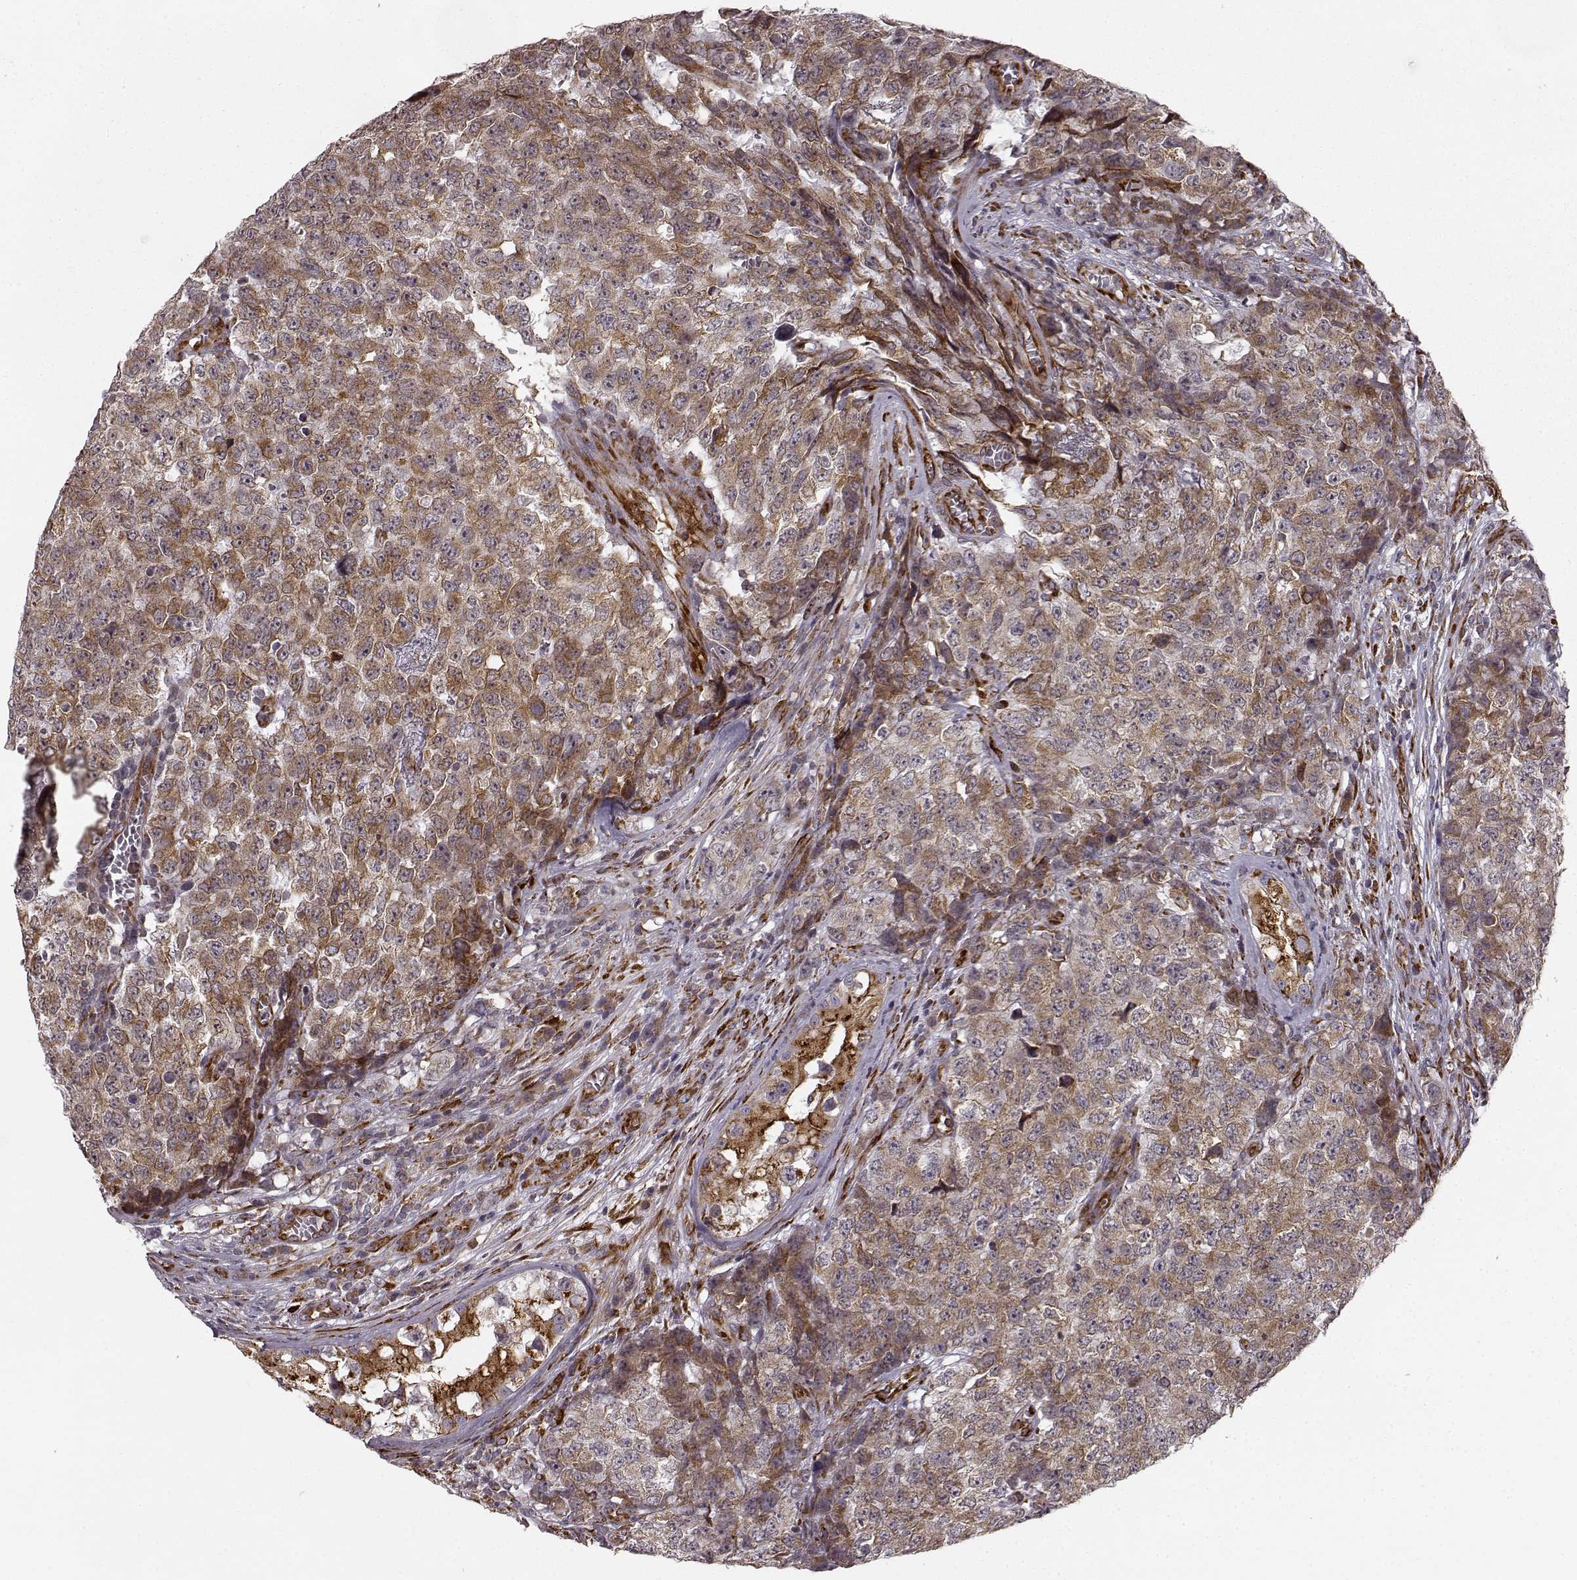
{"staining": {"intensity": "moderate", "quantity": ">75%", "location": "cytoplasmic/membranous"}, "tissue": "testis cancer", "cell_type": "Tumor cells", "image_type": "cancer", "snomed": [{"axis": "morphology", "description": "Carcinoma, Embryonal, NOS"}, {"axis": "topography", "description": "Testis"}], "caption": "Immunohistochemical staining of testis cancer exhibits medium levels of moderate cytoplasmic/membranous protein positivity in about >75% of tumor cells.", "gene": "TMEM14A", "patient": {"sex": "male", "age": 23}}